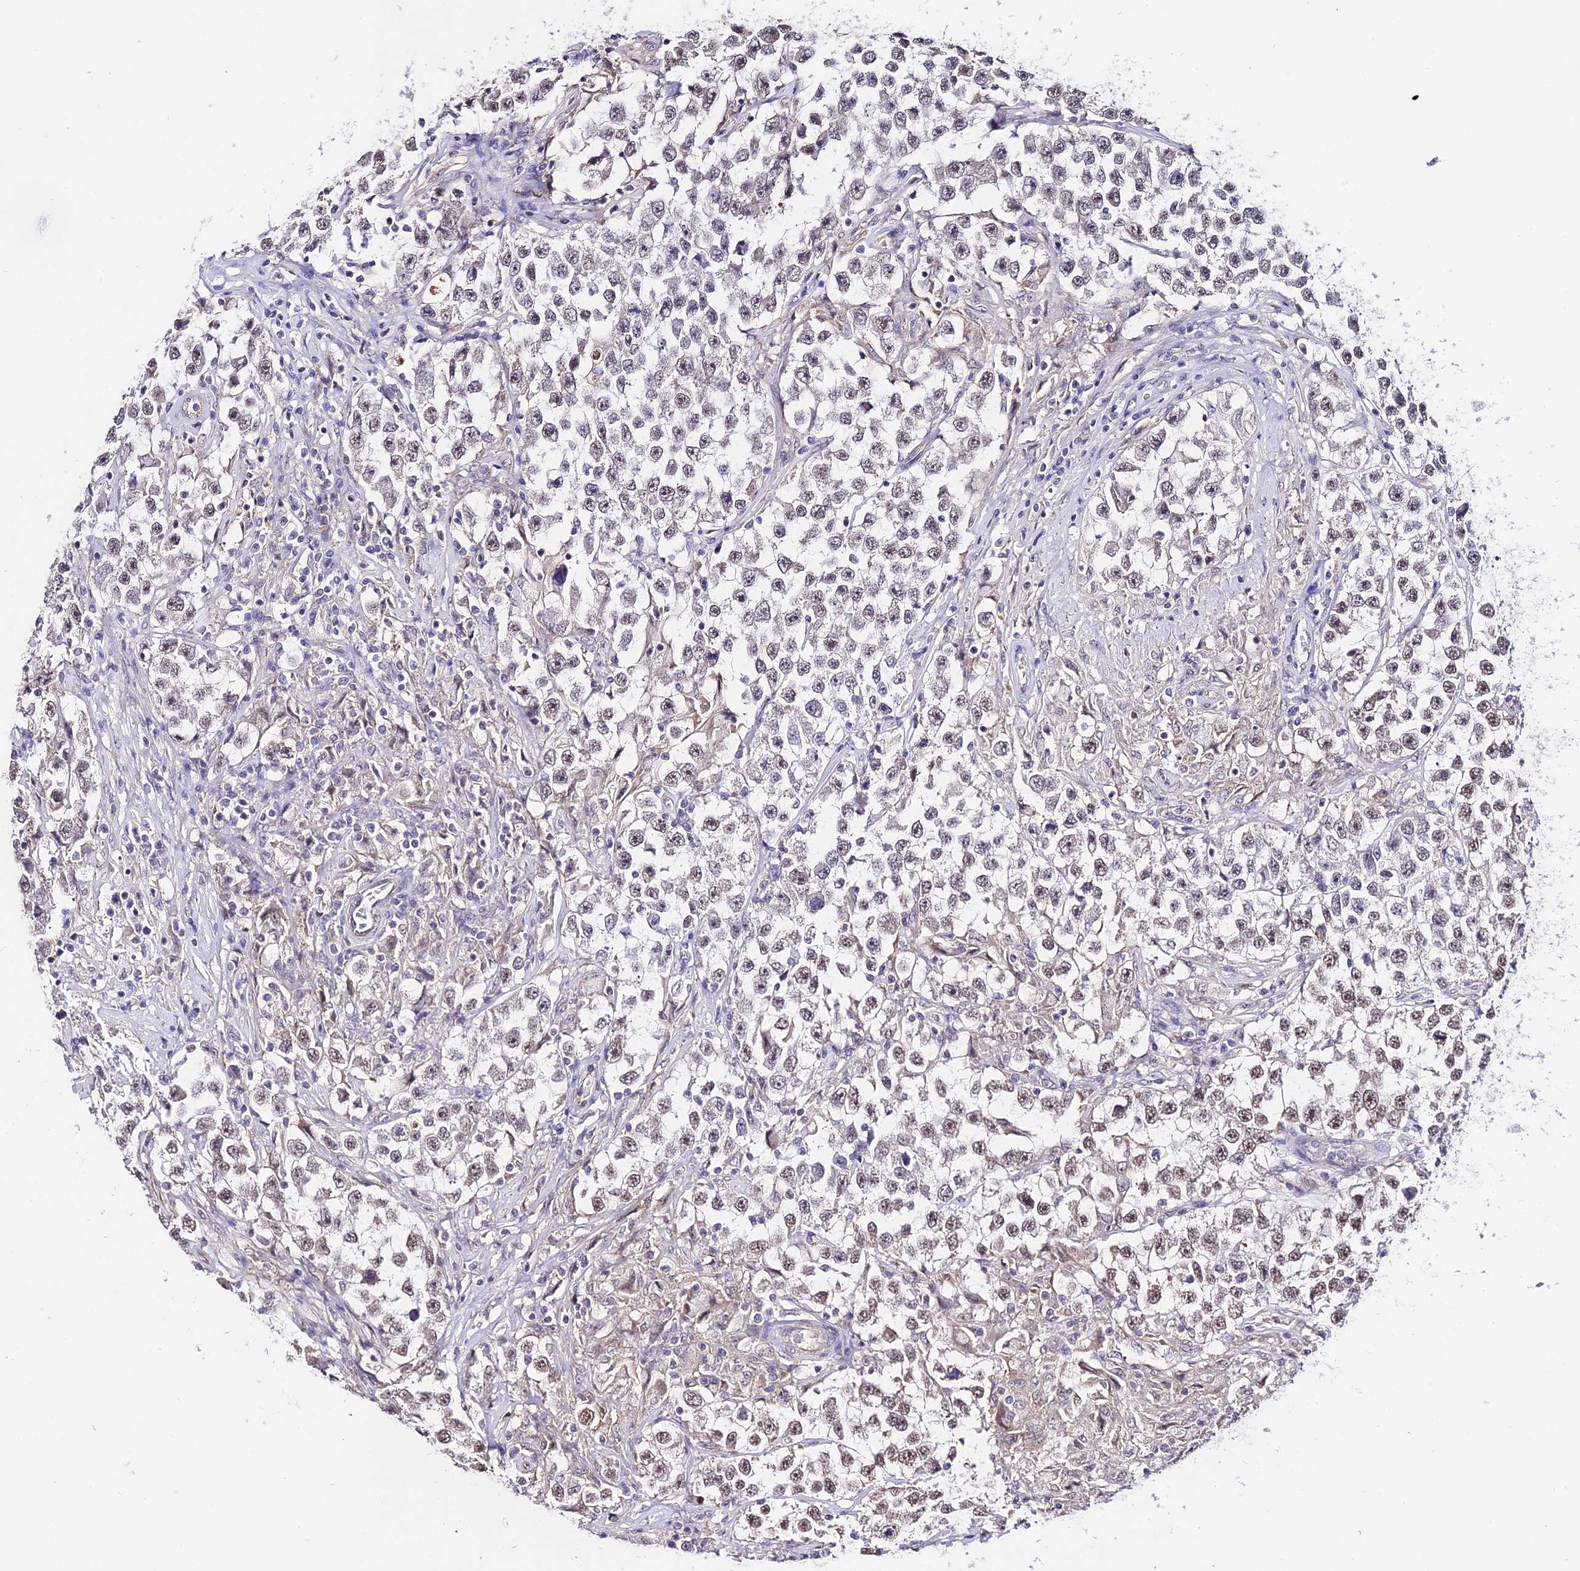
{"staining": {"intensity": "moderate", "quantity": "25%-75%", "location": "nuclear"}, "tissue": "testis cancer", "cell_type": "Tumor cells", "image_type": "cancer", "snomed": [{"axis": "morphology", "description": "Seminoma, NOS"}, {"axis": "topography", "description": "Testis"}], "caption": "Approximately 25%-75% of tumor cells in seminoma (testis) demonstrate moderate nuclear protein positivity as visualized by brown immunohistochemical staining.", "gene": "POLR2I", "patient": {"sex": "male", "age": 46}}